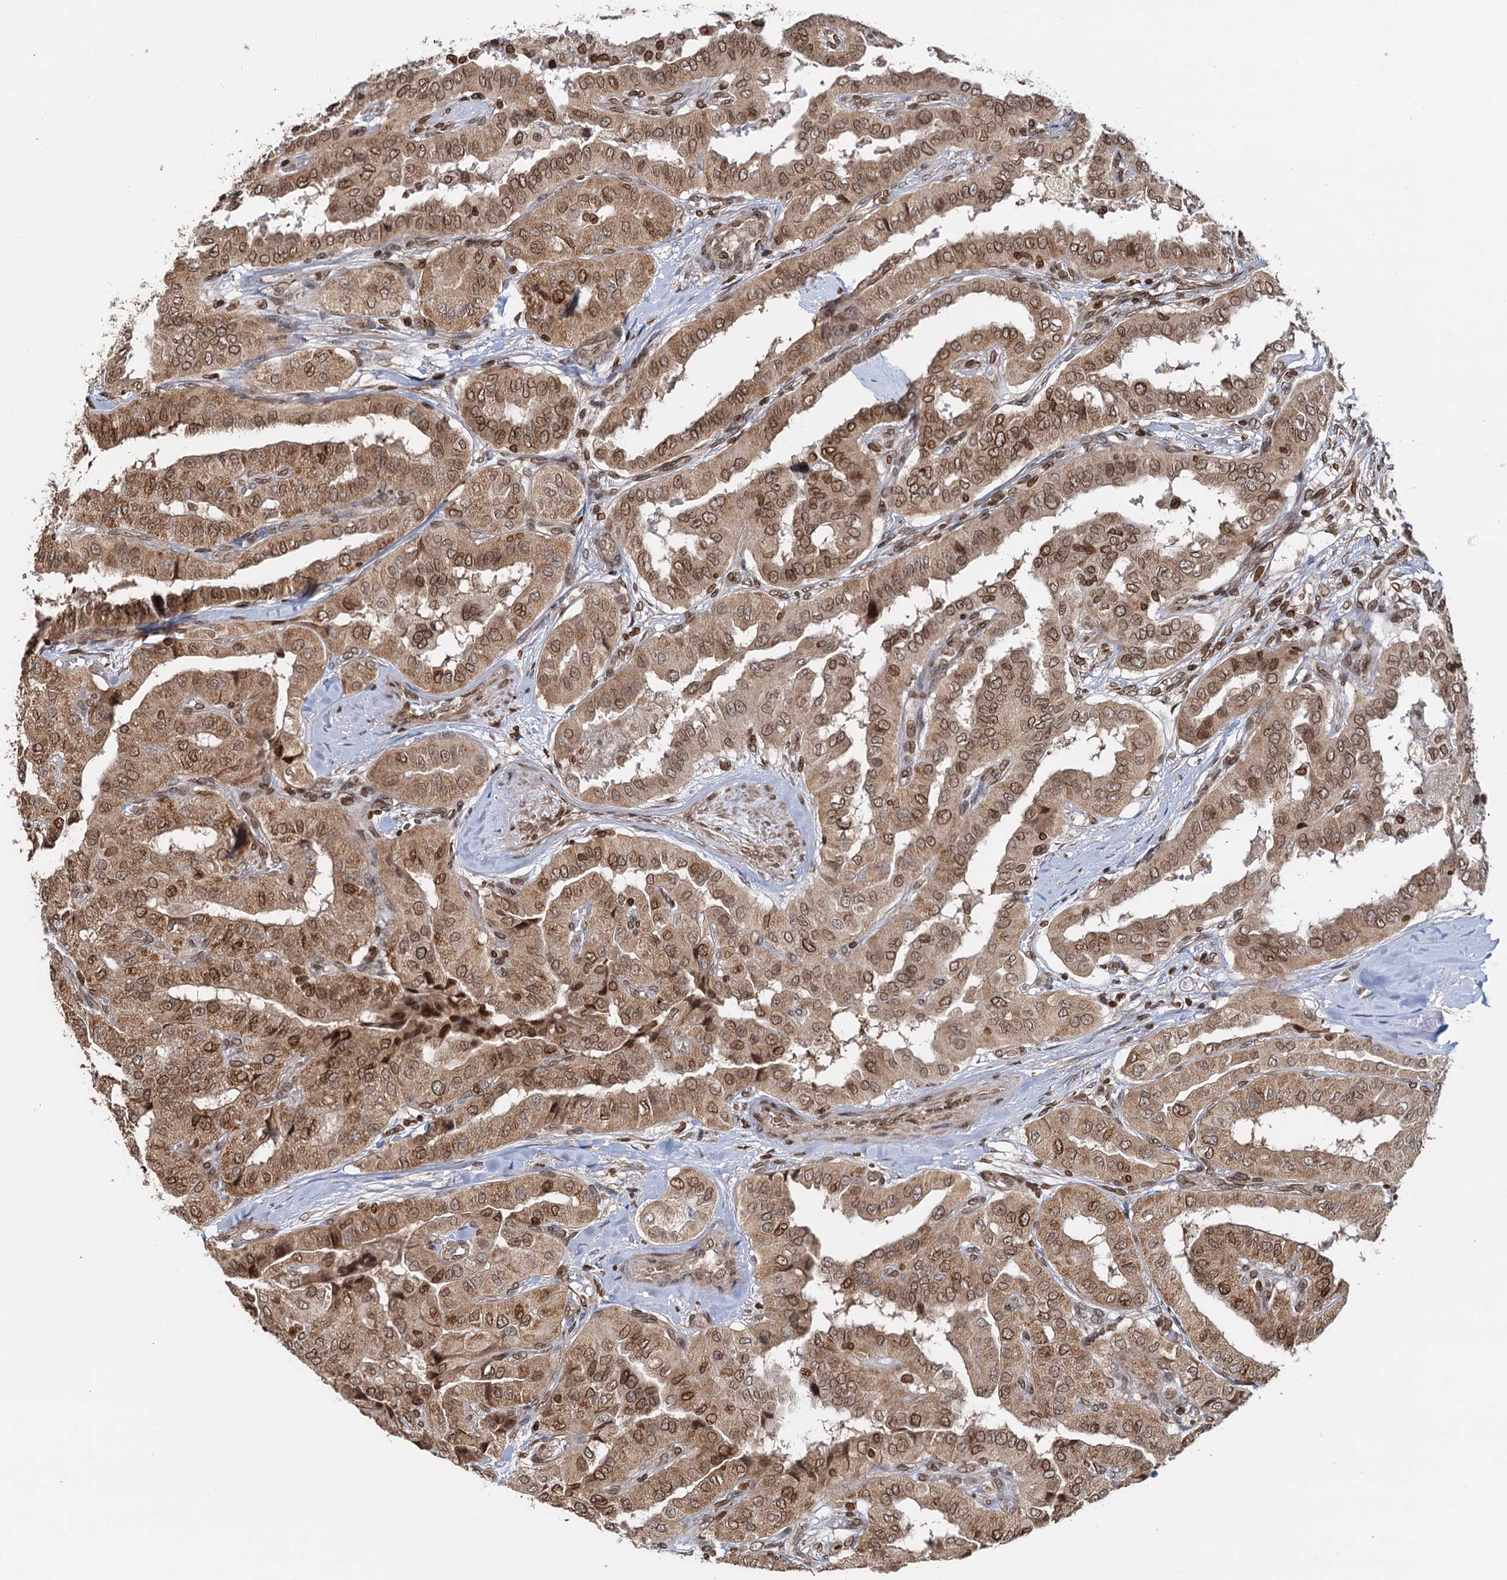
{"staining": {"intensity": "moderate", "quantity": ">75%", "location": "cytoplasmic/membranous,nuclear"}, "tissue": "thyroid cancer", "cell_type": "Tumor cells", "image_type": "cancer", "snomed": [{"axis": "morphology", "description": "Papillary adenocarcinoma, NOS"}, {"axis": "topography", "description": "Thyroid gland"}], "caption": "Immunohistochemical staining of human thyroid papillary adenocarcinoma shows medium levels of moderate cytoplasmic/membranous and nuclear protein expression in approximately >75% of tumor cells.", "gene": "ZC3H13", "patient": {"sex": "female", "age": 59}}